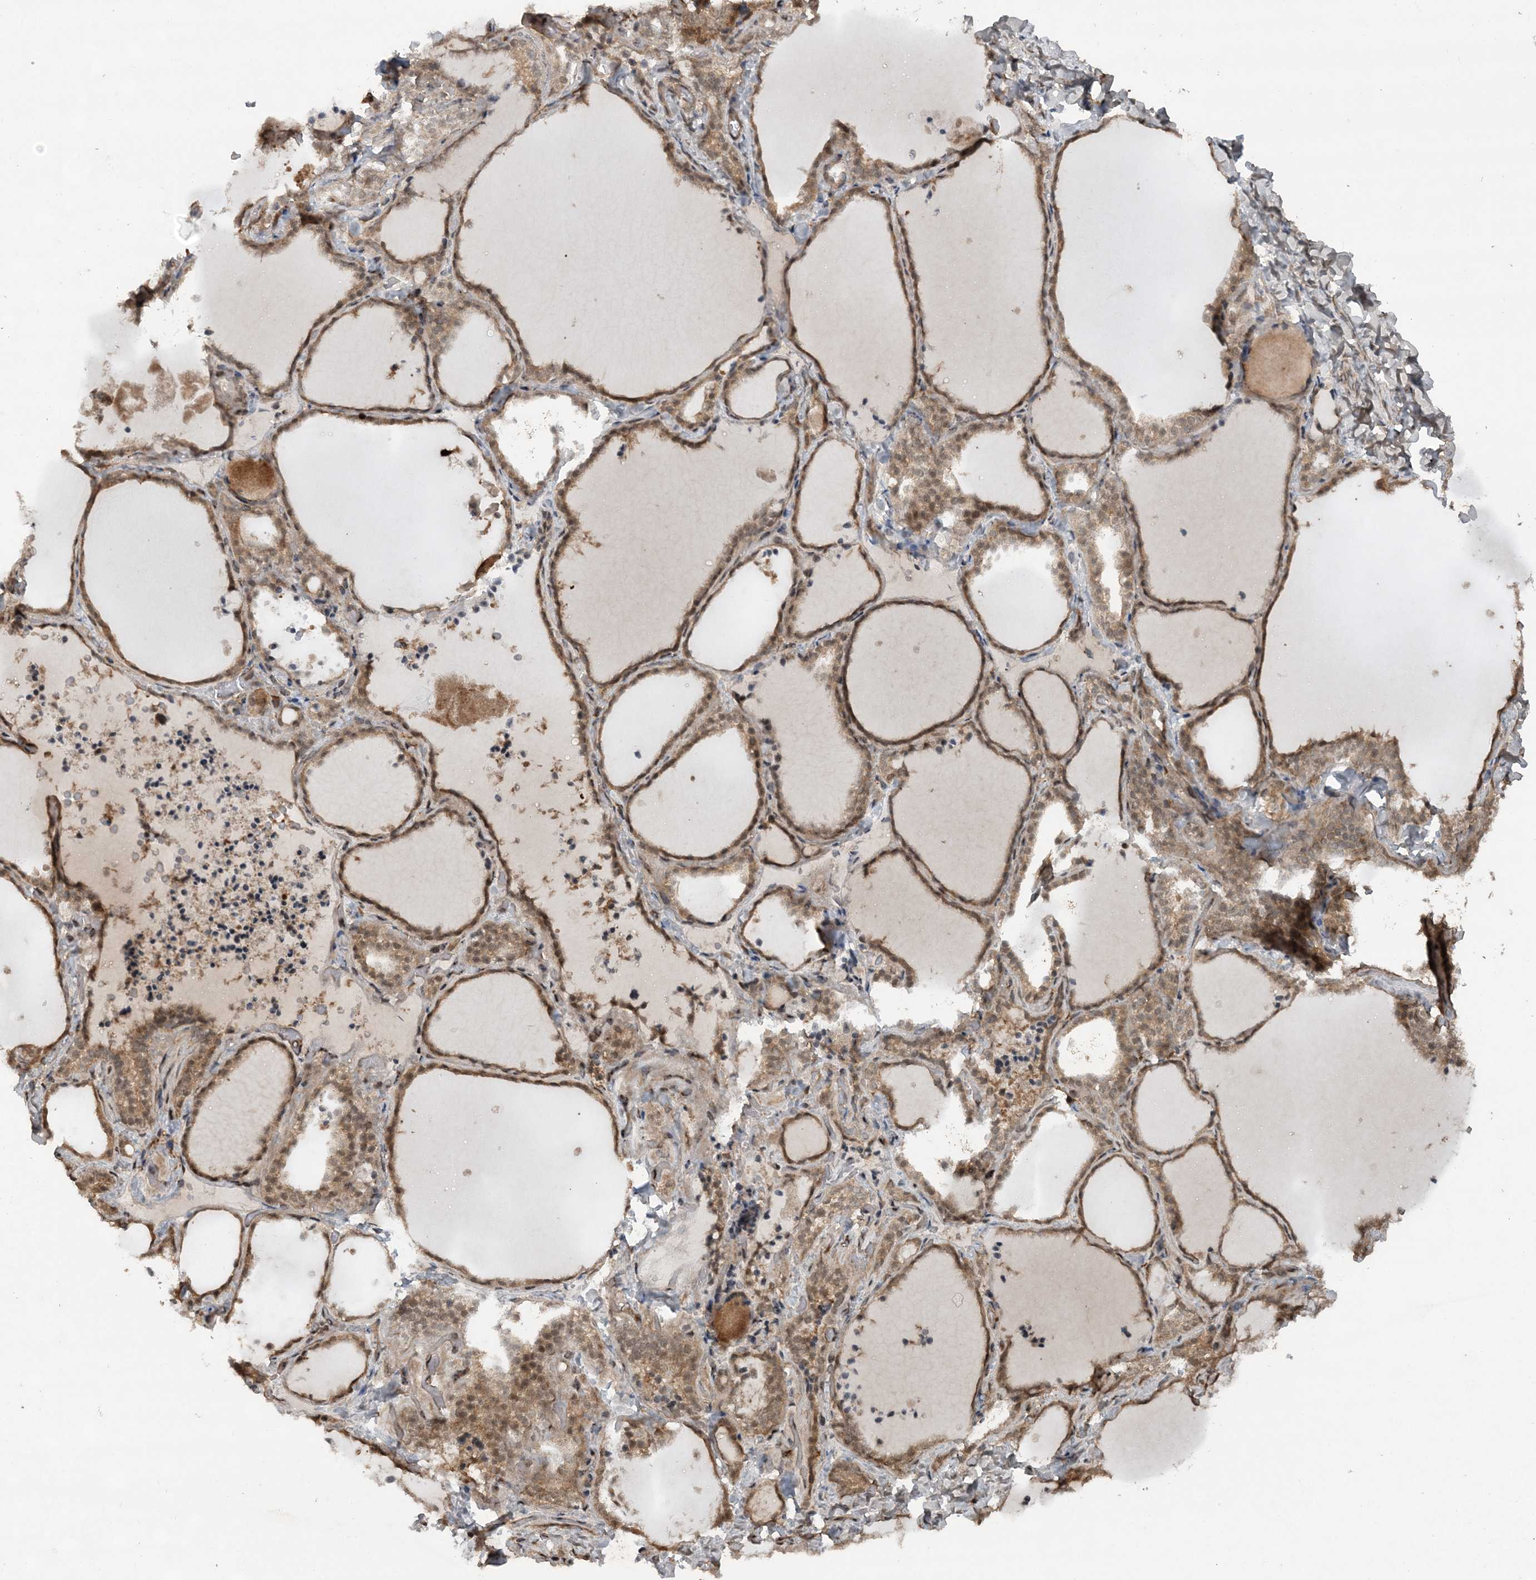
{"staining": {"intensity": "moderate", "quantity": ">75%", "location": "cytoplasmic/membranous"}, "tissue": "thyroid gland", "cell_type": "Glandular cells", "image_type": "normal", "snomed": [{"axis": "morphology", "description": "Normal tissue, NOS"}, {"axis": "topography", "description": "Thyroid gland"}], "caption": "High-magnification brightfield microscopy of normal thyroid gland stained with DAB (brown) and counterstained with hematoxylin (blue). glandular cells exhibit moderate cytoplasmic/membranous positivity is appreciated in approximately>75% of cells. The staining was performed using DAB (3,3'-diaminobenzidine) to visualize the protein expression in brown, while the nuclei were stained in blue with hematoxylin (Magnification: 20x).", "gene": "LACC1", "patient": {"sex": "female", "age": 22}}